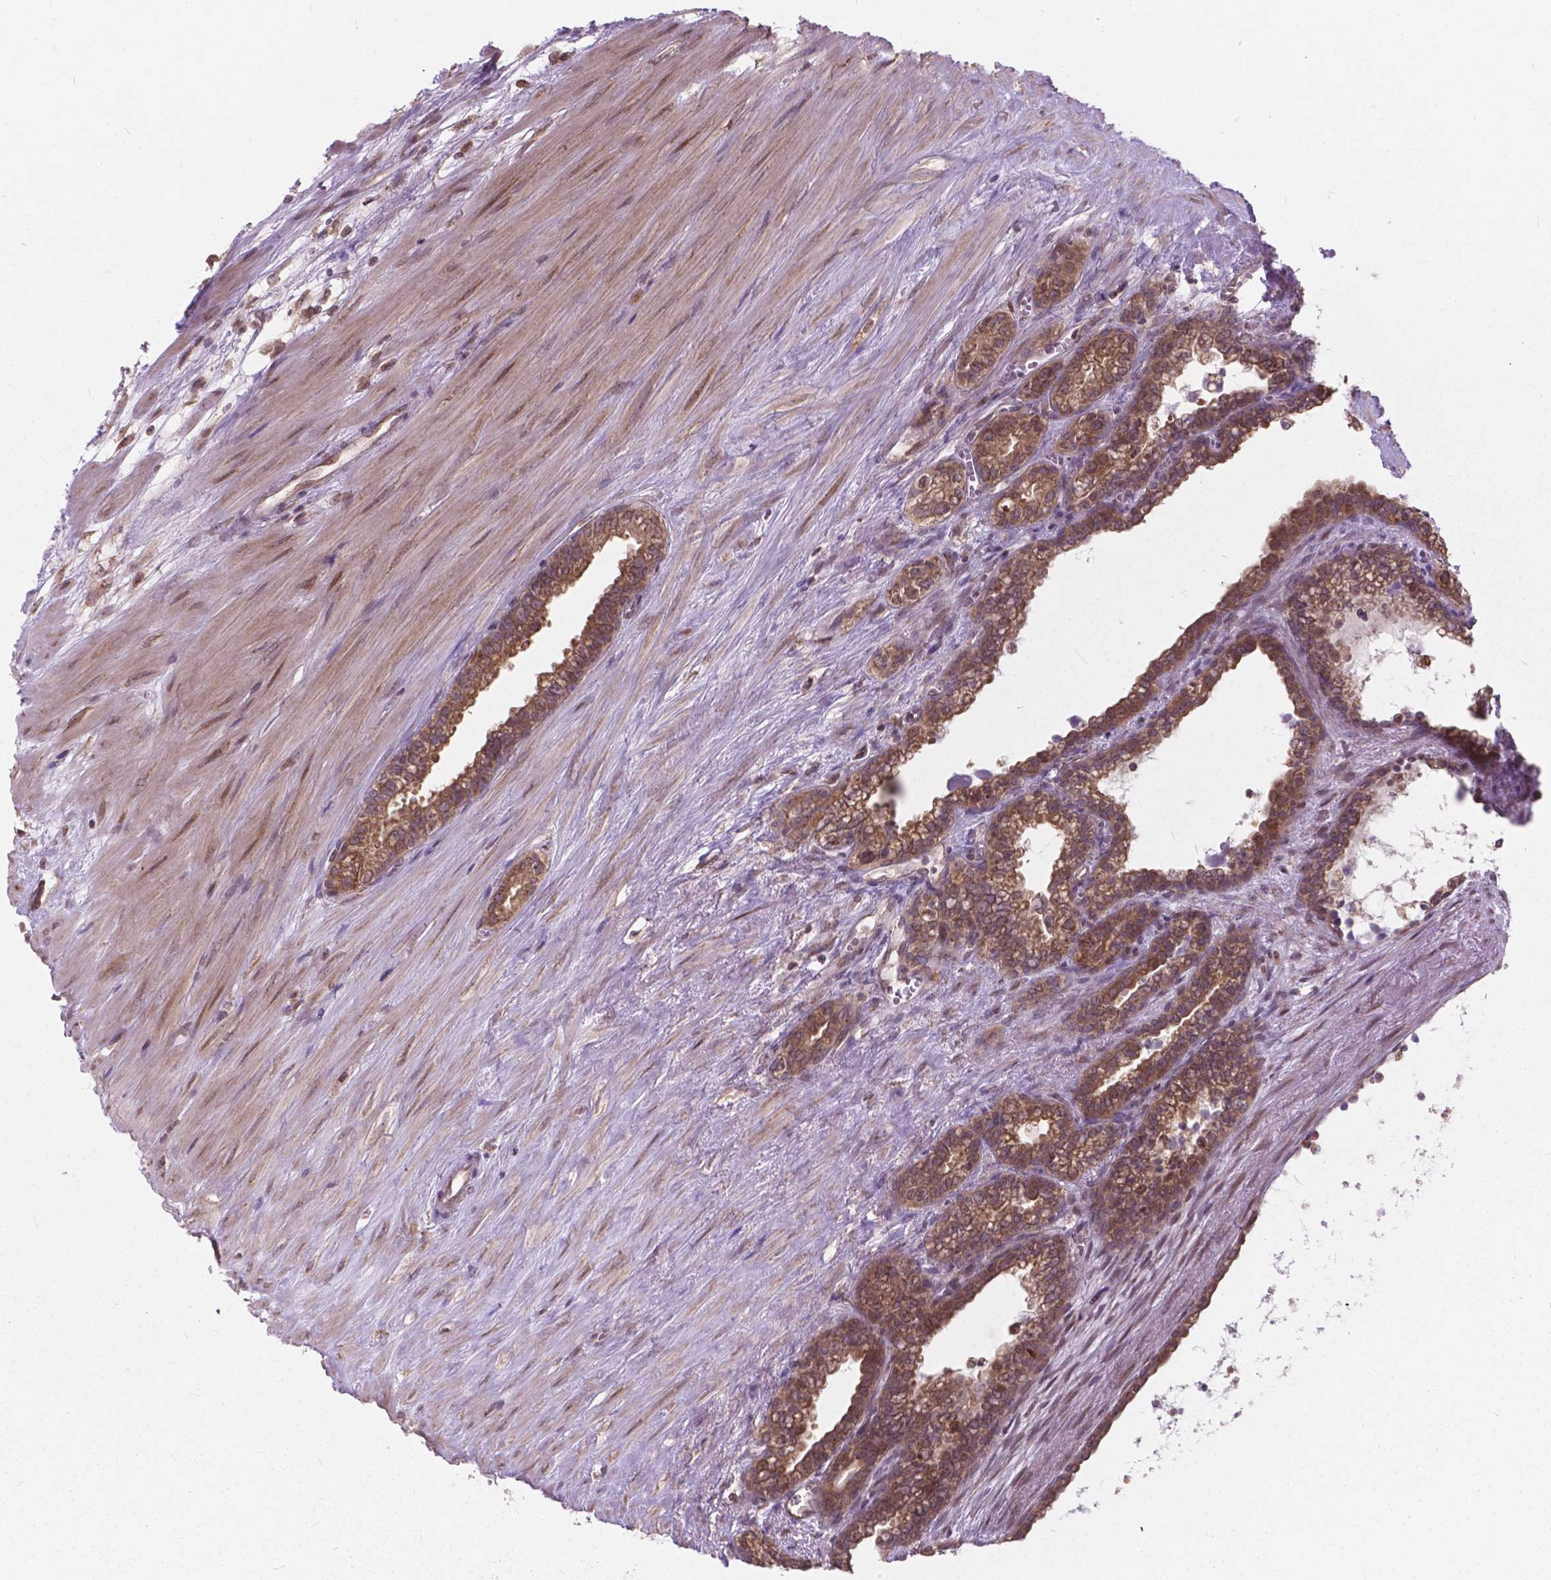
{"staining": {"intensity": "strong", "quantity": ">75%", "location": "cytoplasmic/membranous"}, "tissue": "seminal vesicle", "cell_type": "Glandular cells", "image_type": "normal", "snomed": [{"axis": "morphology", "description": "Normal tissue, NOS"}, {"axis": "morphology", "description": "Urothelial carcinoma, NOS"}, {"axis": "topography", "description": "Urinary bladder"}, {"axis": "topography", "description": "Seminal veicle"}], "caption": "High-magnification brightfield microscopy of normal seminal vesicle stained with DAB (brown) and counterstained with hematoxylin (blue). glandular cells exhibit strong cytoplasmic/membranous staining is present in approximately>75% of cells. Using DAB (3,3'-diaminobenzidine) (brown) and hematoxylin (blue) stains, captured at high magnification using brightfield microscopy.", "gene": "MRPL33", "patient": {"sex": "male", "age": 76}}